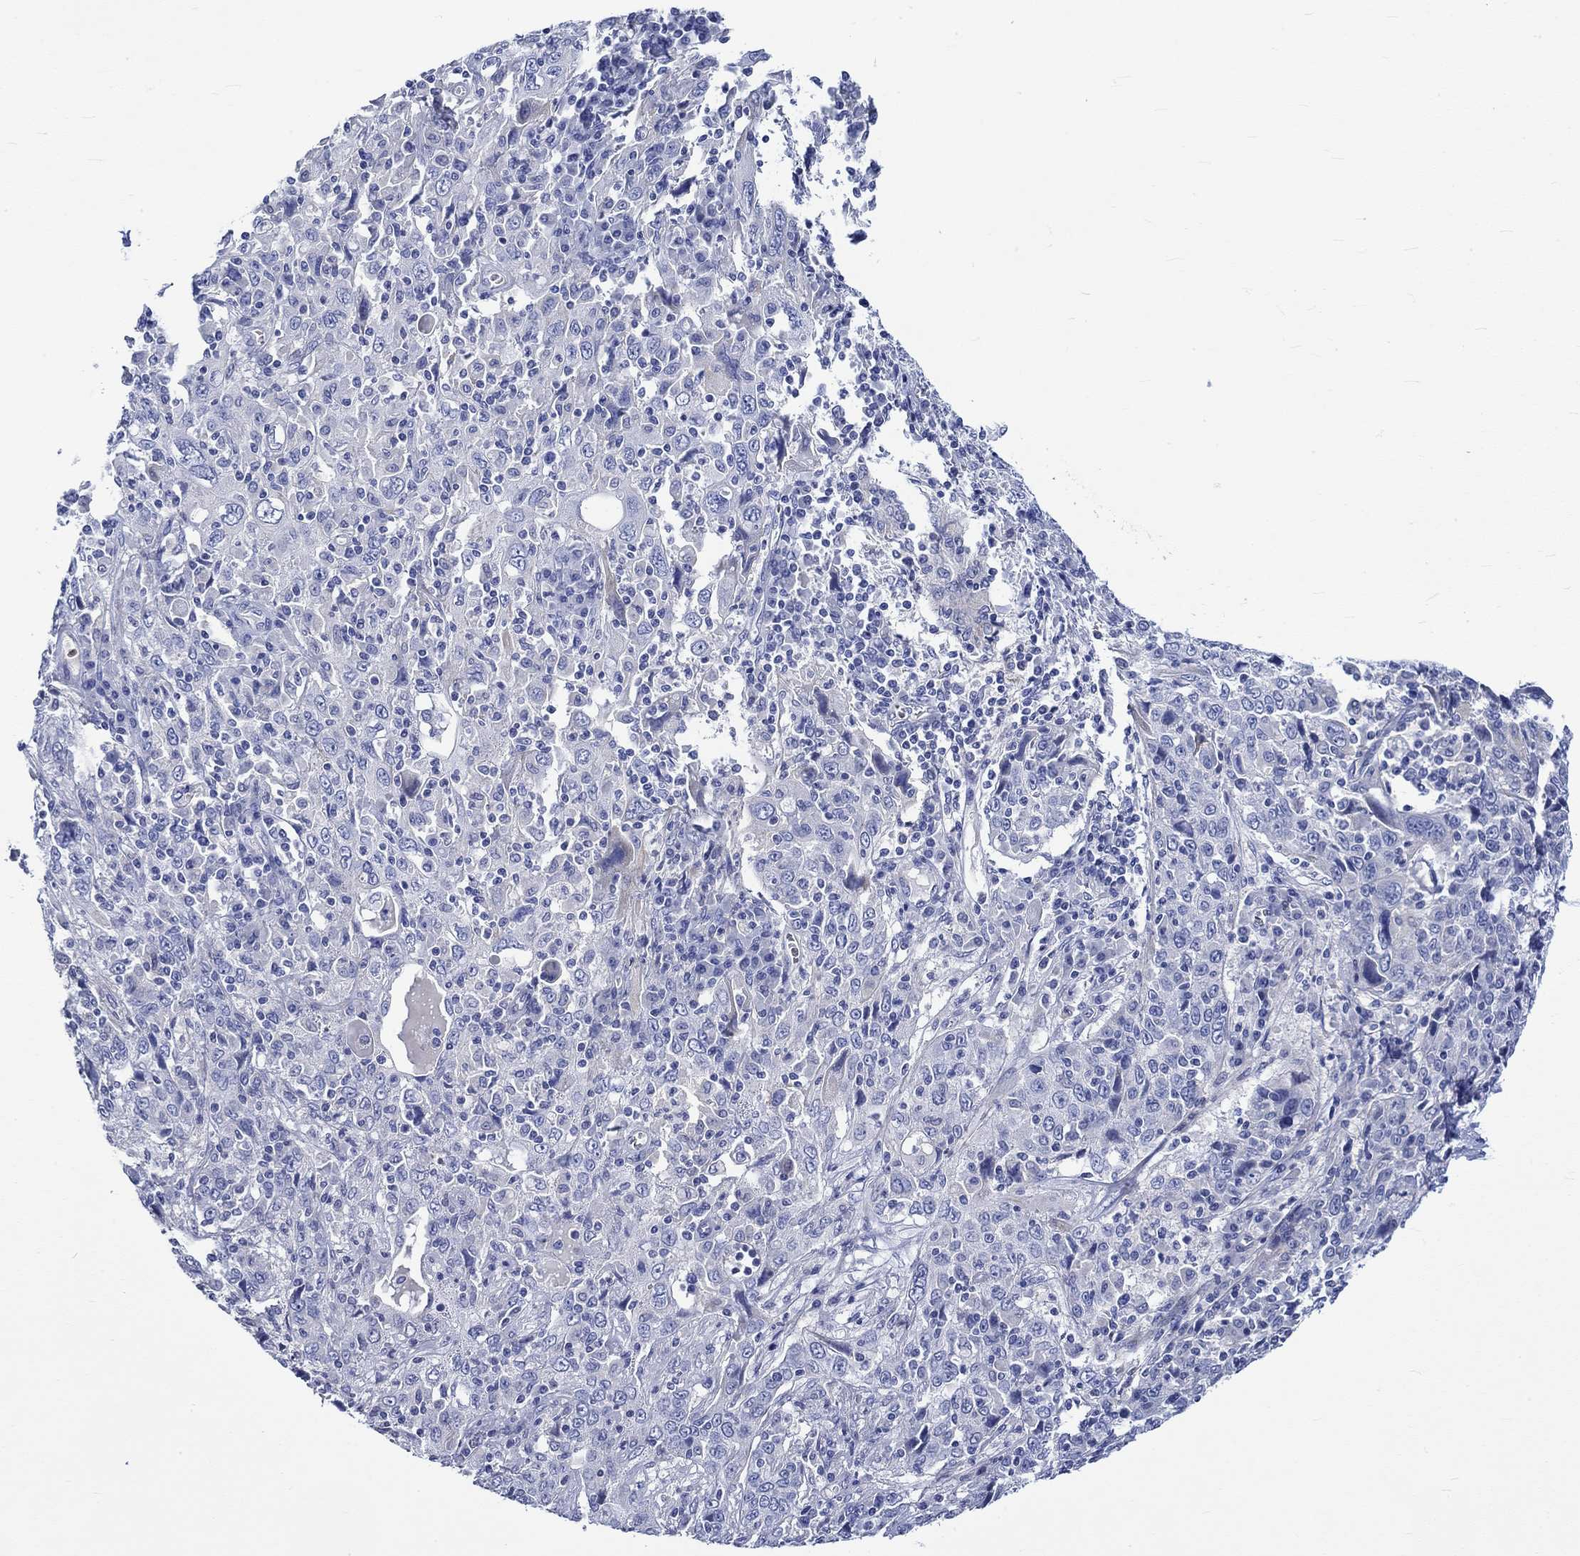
{"staining": {"intensity": "negative", "quantity": "none", "location": "none"}, "tissue": "cervical cancer", "cell_type": "Tumor cells", "image_type": "cancer", "snomed": [{"axis": "morphology", "description": "Squamous cell carcinoma, NOS"}, {"axis": "topography", "description": "Cervix"}], "caption": "The photomicrograph demonstrates no staining of tumor cells in cervical cancer.", "gene": "NRIP3", "patient": {"sex": "female", "age": 46}}